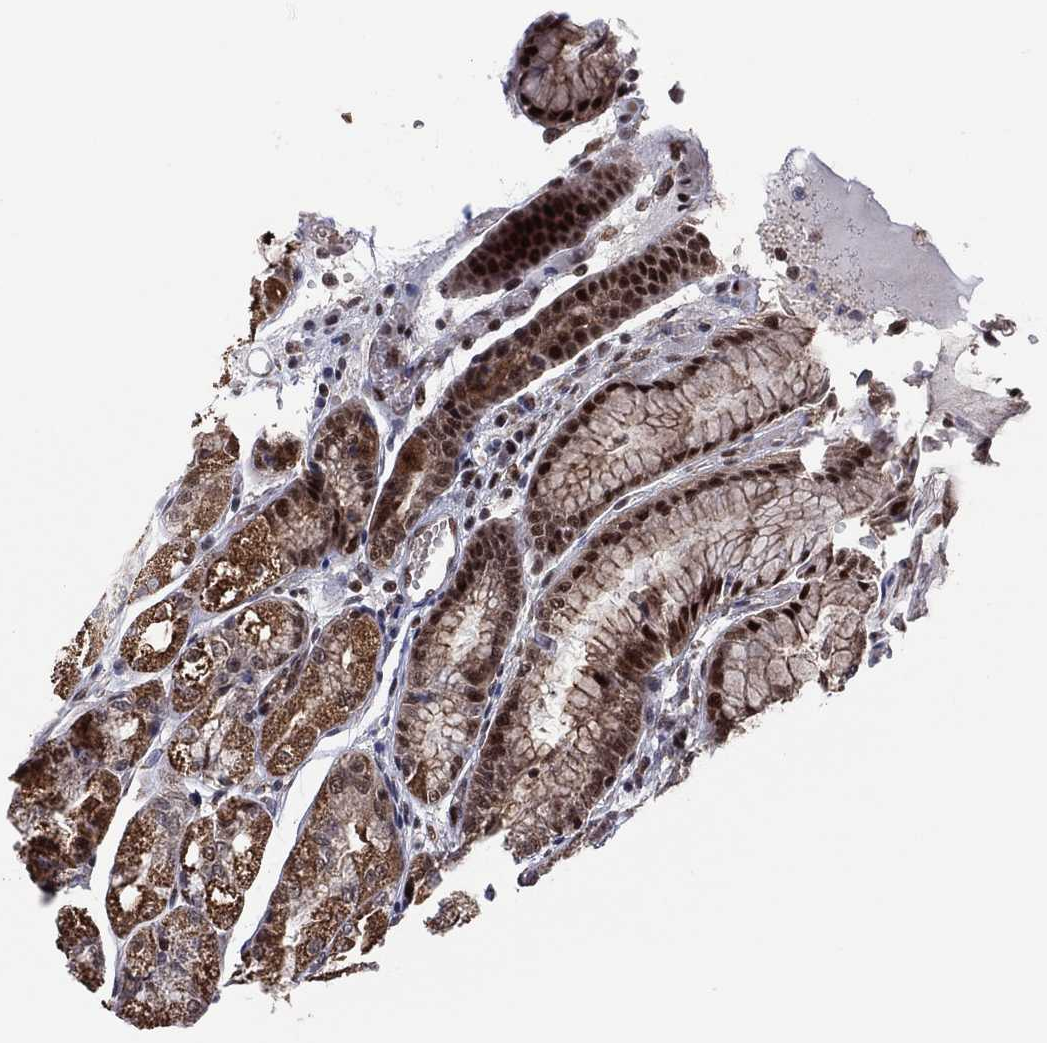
{"staining": {"intensity": "moderate", "quantity": "<25%", "location": "cytoplasmic/membranous"}, "tissue": "stomach", "cell_type": "Glandular cells", "image_type": "normal", "snomed": [{"axis": "morphology", "description": "Normal tissue, NOS"}, {"axis": "topography", "description": "Stomach, upper"}], "caption": "Immunohistochemical staining of normal stomach reveals <25% levels of moderate cytoplasmic/membranous protein positivity in about <25% of glandular cells. (Stains: DAB (3,3'-diaminobenzidine) in brown, nuclei in blue, Microscopy: brightfield microscopy at high magnification).", "gene": "PIDD1", "patient": {"sex": "male", "age": 72}}